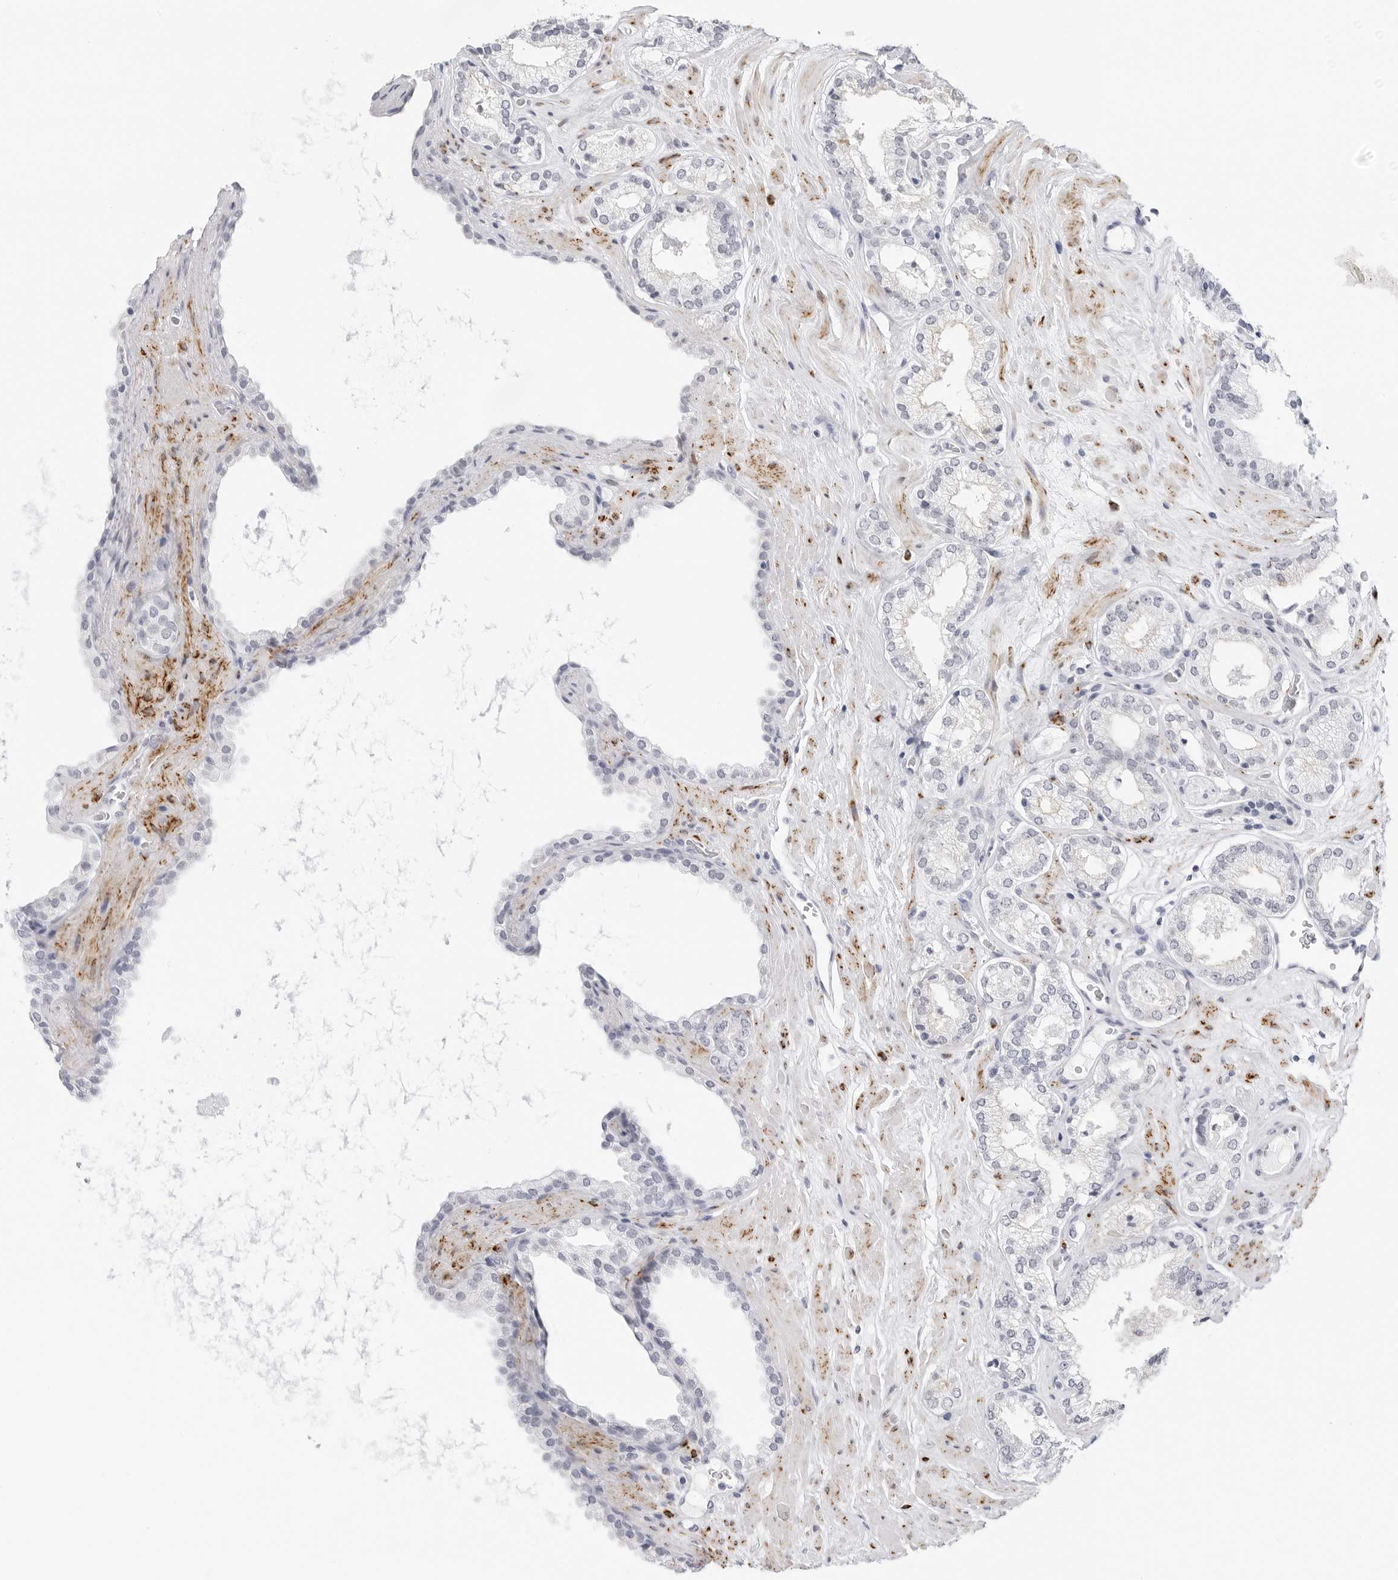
{"staining": {"intensity": "negative", "quantity": "none", "location": "none"}, "tissue": "prostate cancer", "cell_type": "Tumor cells", "image_type": "cancer", "snomed": [{"axis": "morphology", "description": "Adenocarcinoma, Low grade"}, {"axis": "topography", "description": "Prostate"}], "caption": "The immunohistochemistry (IHC) micrograph has no significant staining in tumor cells of prostate cancer tissue. (Brightfield microscopy of DAB immunohistochemistry at high magnification).", "gene": "HSPB7", "patient": {"sex": "male", "age": 62}}